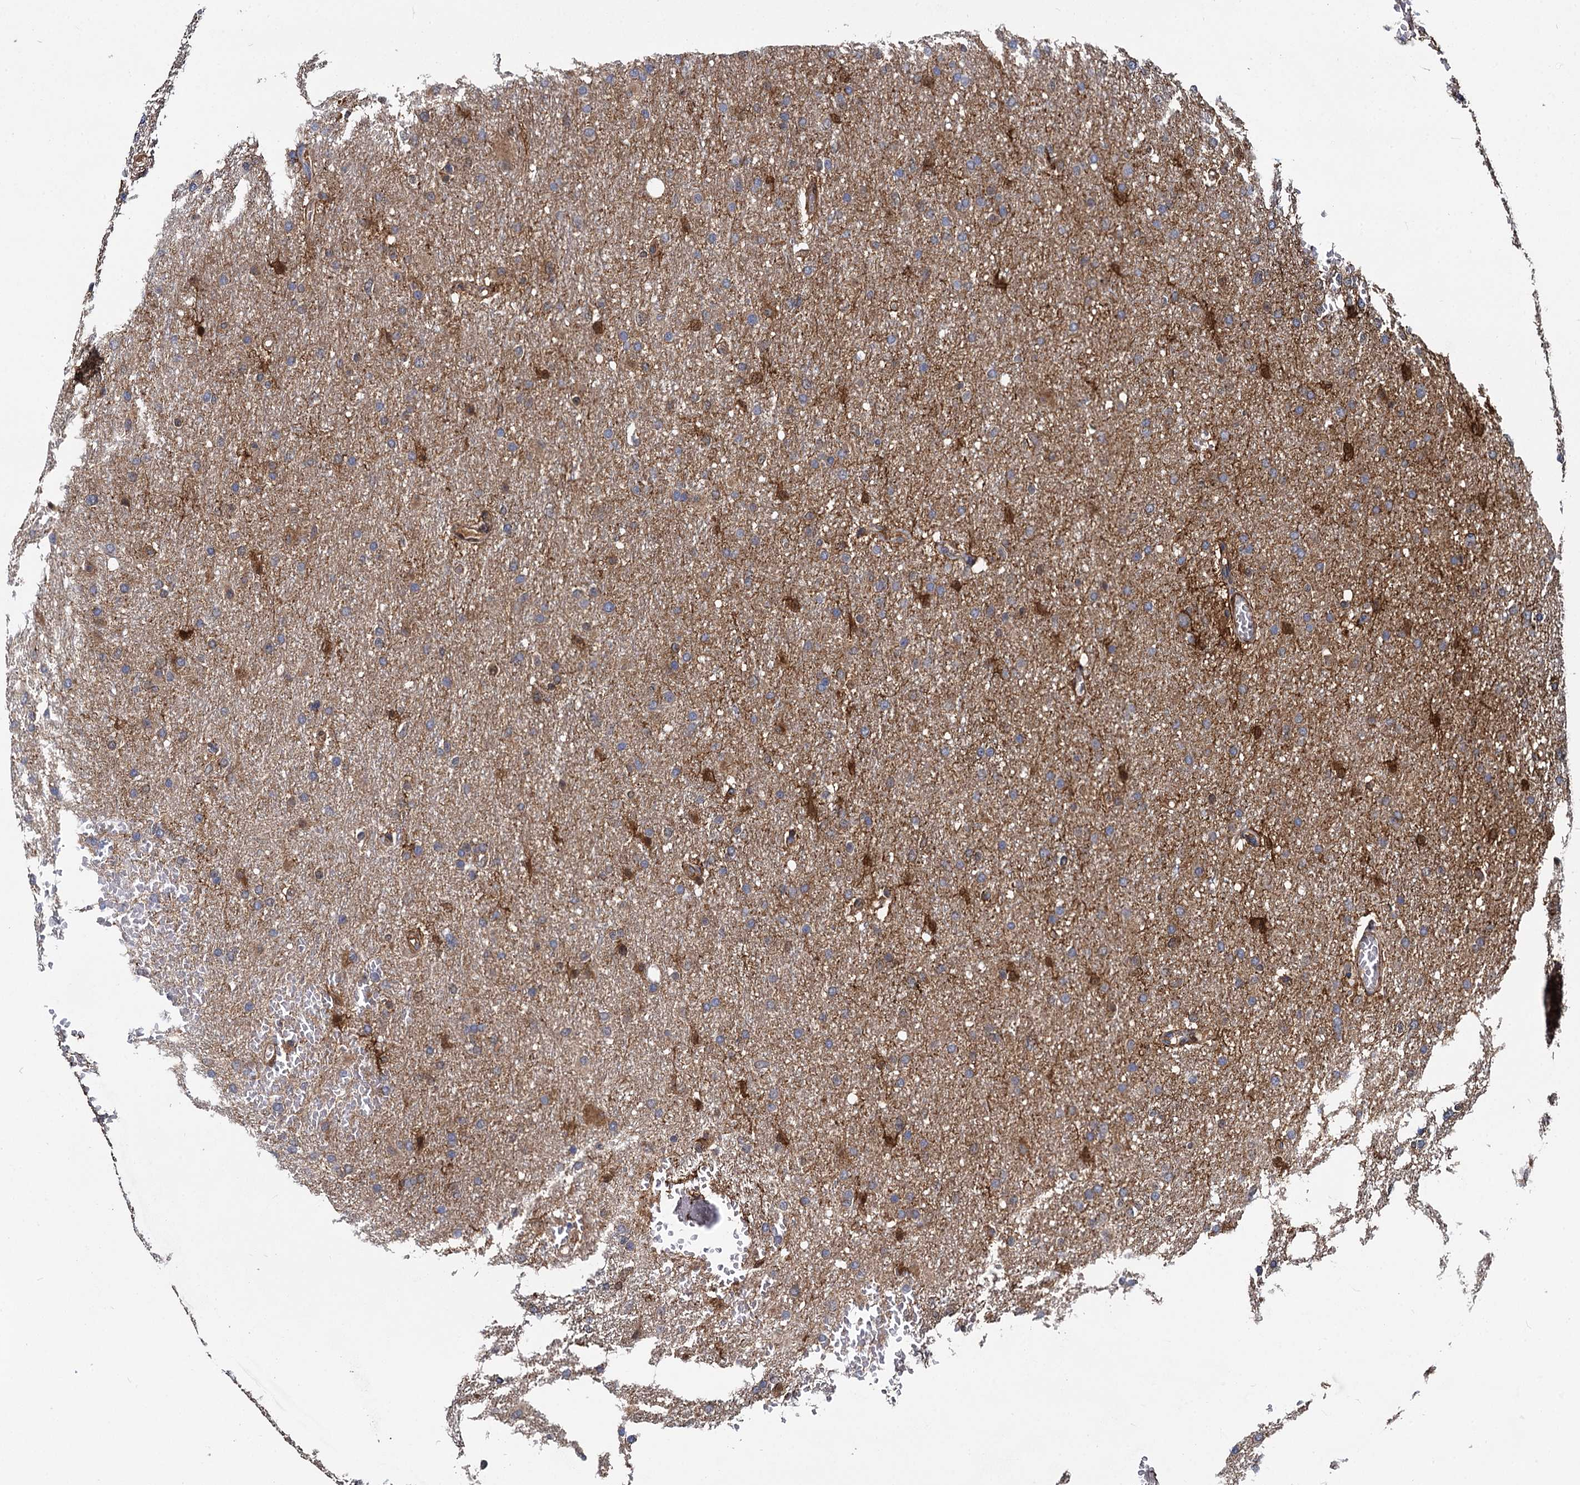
{"staining": {"intensity": "negative", "quantity": "none", "location": "none"}, "tissue": "glioma", "cell_type": "Tumor cells", "image_type": "cancer", "snomed": [{"axis": "morphology", "description": "Glioma, malignant, High grade"}, {"axis": "topography", "description": "Cerebral cortex"}], "caption": "Immunohistochemical staining of human malignant glioma (high-grade) shows no significant staining in tumor cells.", "gene": "GSTM3", "patient": {"sex": "female", "age": 36}}